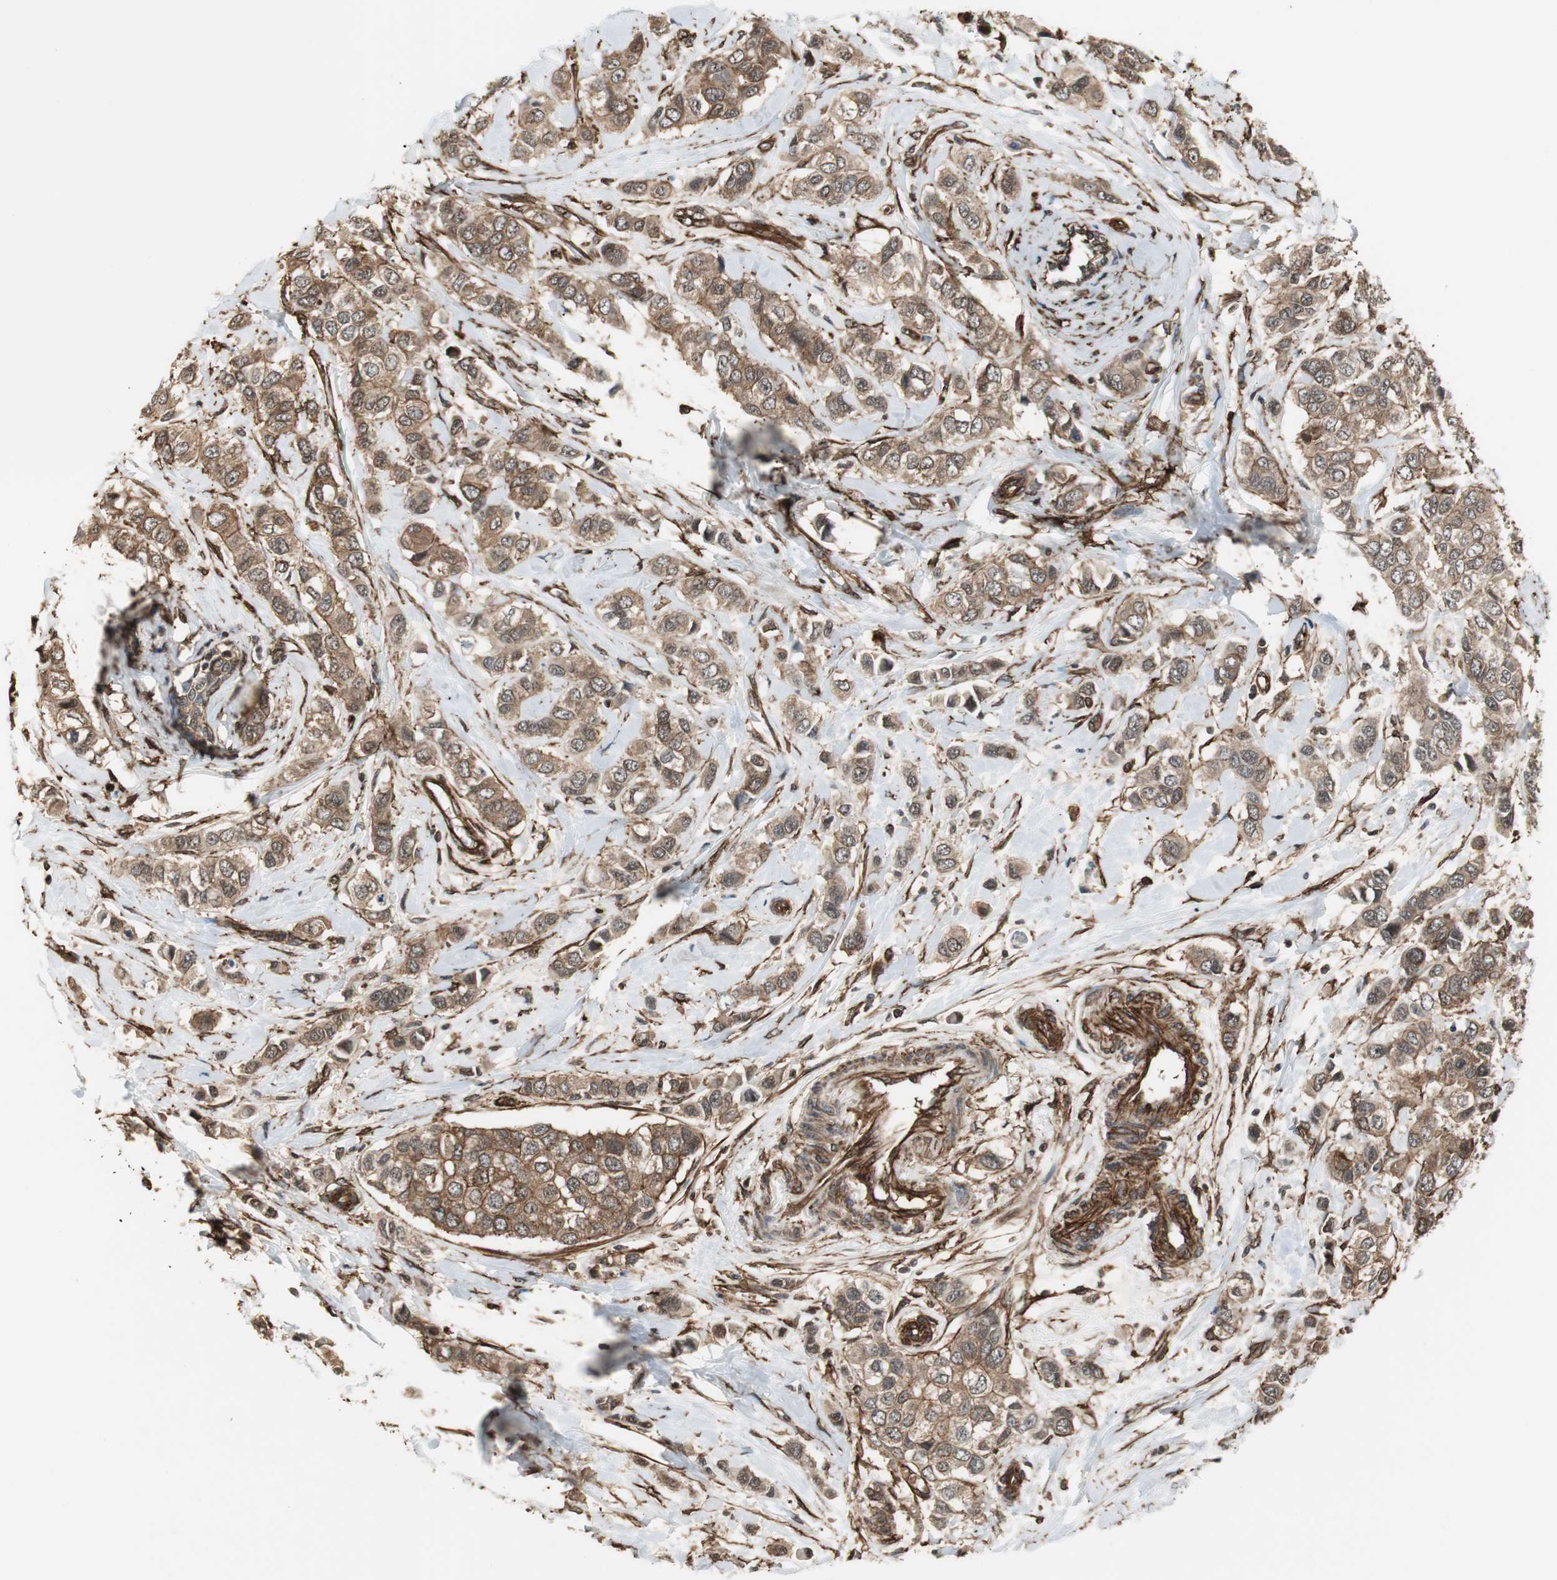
{"staining": {"intensity": "moderate", "quantity": ">75%", "location": "cytoplasmic/membranous"}, "tissue": "breast cancer", "cell_type": "Tumor cells", "image_type": "cancer", "snomed": [{"axis": "morphology", "description": "Duct carcinoma"}, {"axis": "topography", "description": "Breast"}], "caption": "Breast cancer stained for a protein reveals moderate cytoplasmic/membranous positivity in tumor cells.", "gene": "PTPN11", "patient": {"sex": "female", "age": 50}}